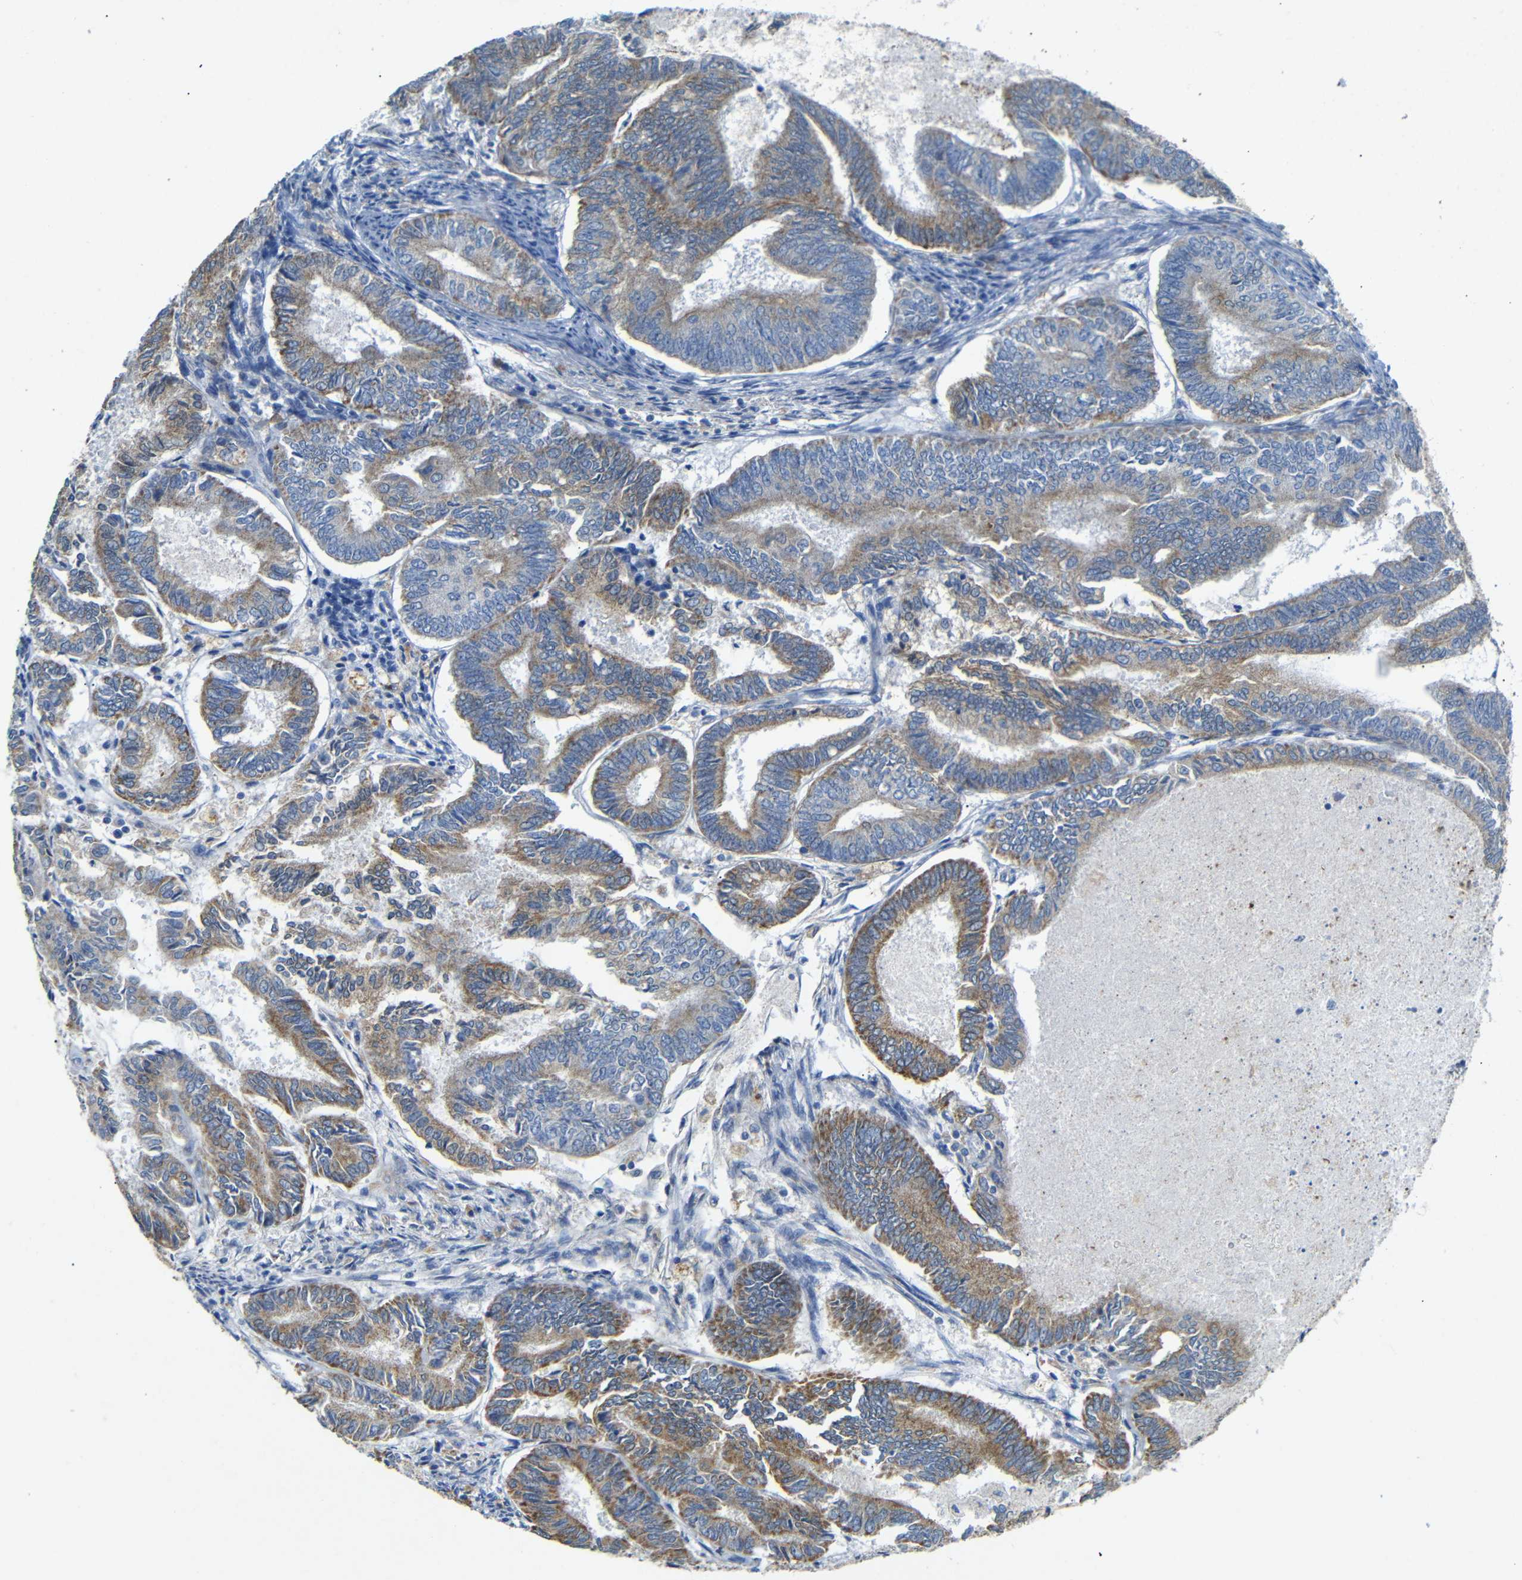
{"staining": {"intensity": "moderate", "quantity": ">75%", "location": "cytoplasmic/membranous"}, "tissue": "endometrial cancer", "cell_type": "Tumor cells", "image_type": "cancer", "snomed": [{"axis": "morphology", "description": "Adenocarcinoma, NOS"}, {"axis": "topography", "description": "Endometrium"}], "caption": "Immunohistochemistry histopathology image of neoplastic tissue: endometrial adenocarcinoma stained using immunohistochemistry demonstrates medium levels of moderate protein expression localized specifically in the cytoplasmic/membranous of tumor cells, appearing as a cytoplasmic/membranous brown color.", "gene": "ALOX15", "patient": {"sex": "female", "age": 86}}